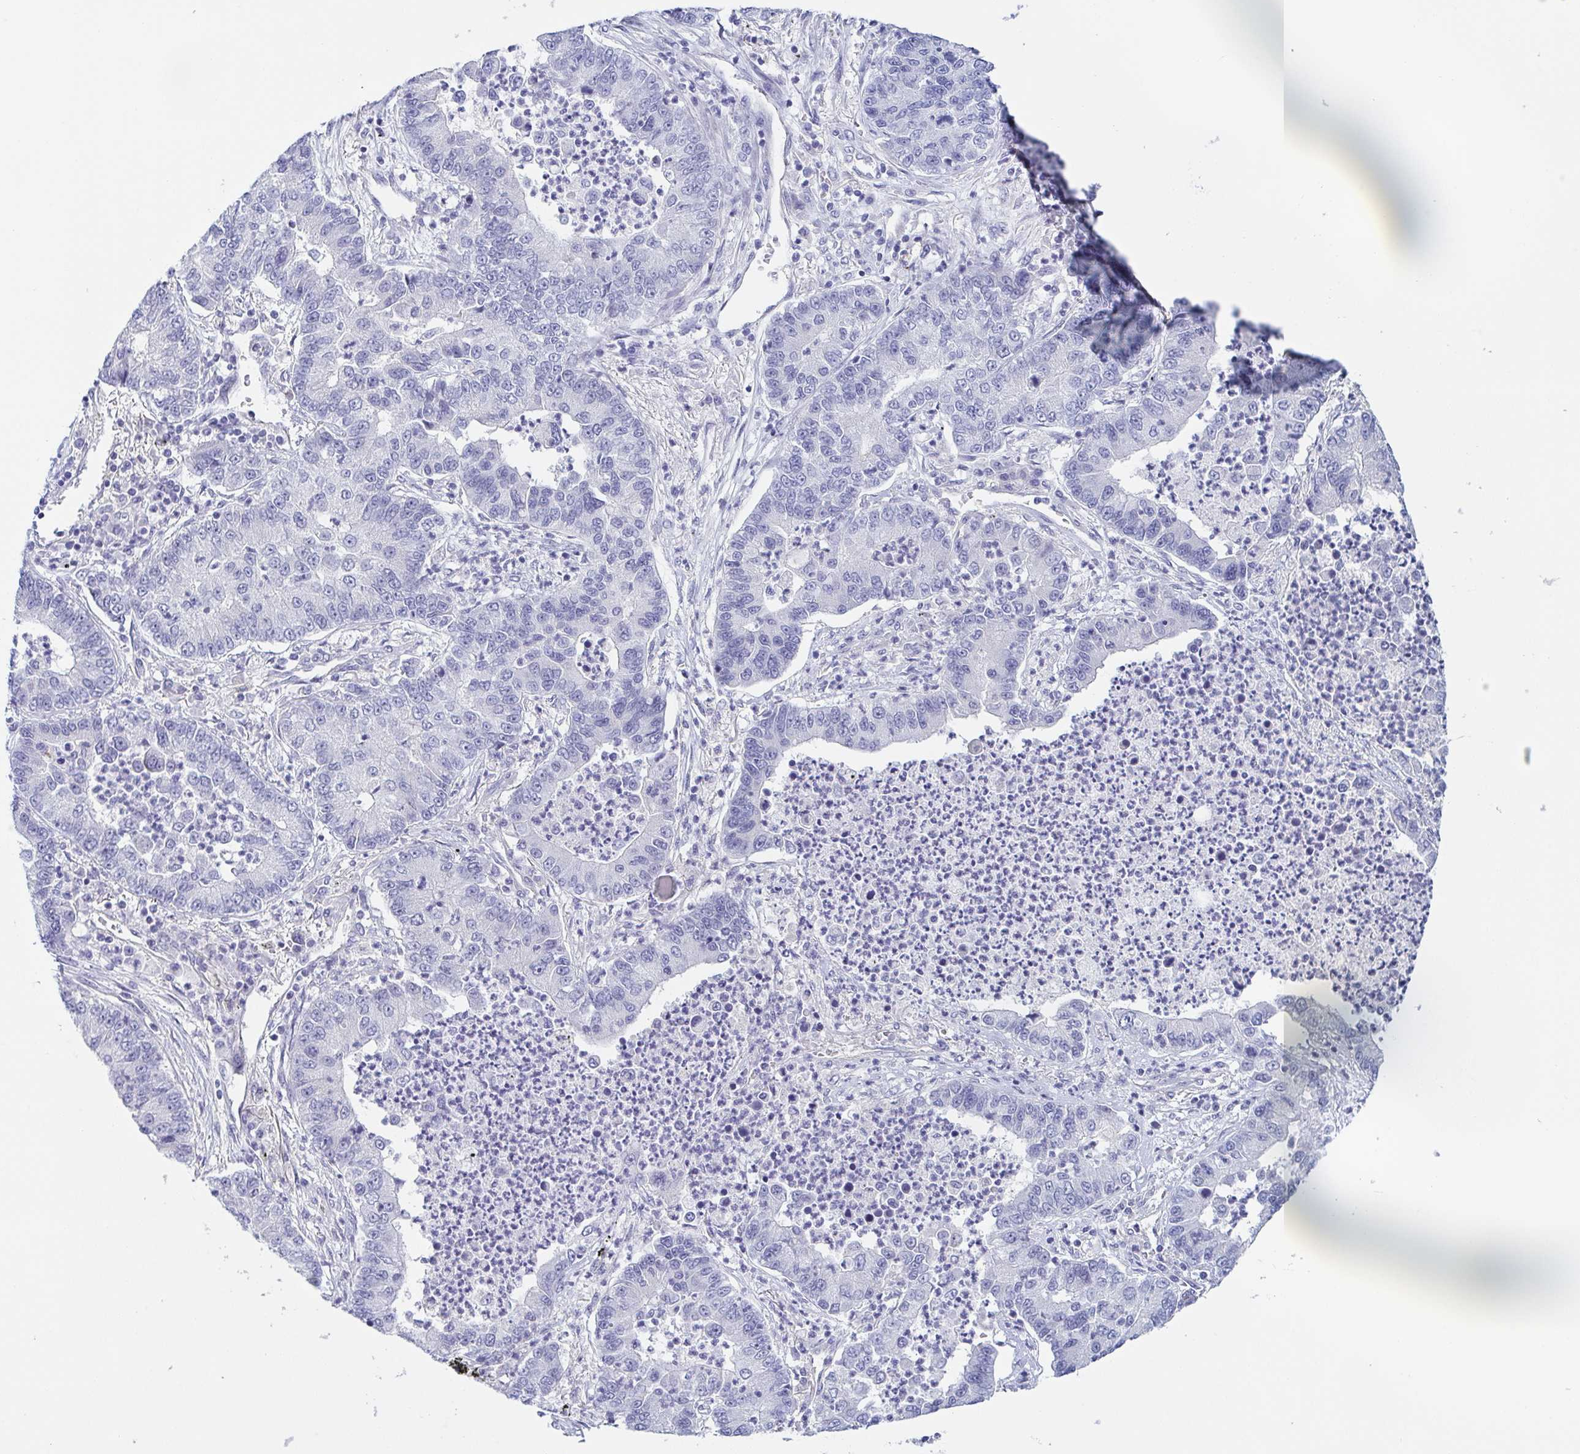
{"staining": {"intensity": "negative", "quantity": "none", "location": "none"}, "tissue": "lung cancer", "cell_type": "Tumor cells", "image_type": "cancer", "snomed": [{"axis": "morphology", "description": "Adenocarcinoma, NOS"}, {"axis": "topography", "description": "Lung"}], "caption": "Immunohistochemical staining of adenocarcinoma (lung) shows no significant positivity in tumor cells. The staining was performed using DAB to visualize the protein expression in brown, while the nuclei were stained in blue with hematoxylin (Magnification: 20x).", "gene": "COL17A1", "patient": {"sex": "female", "age": 57}}